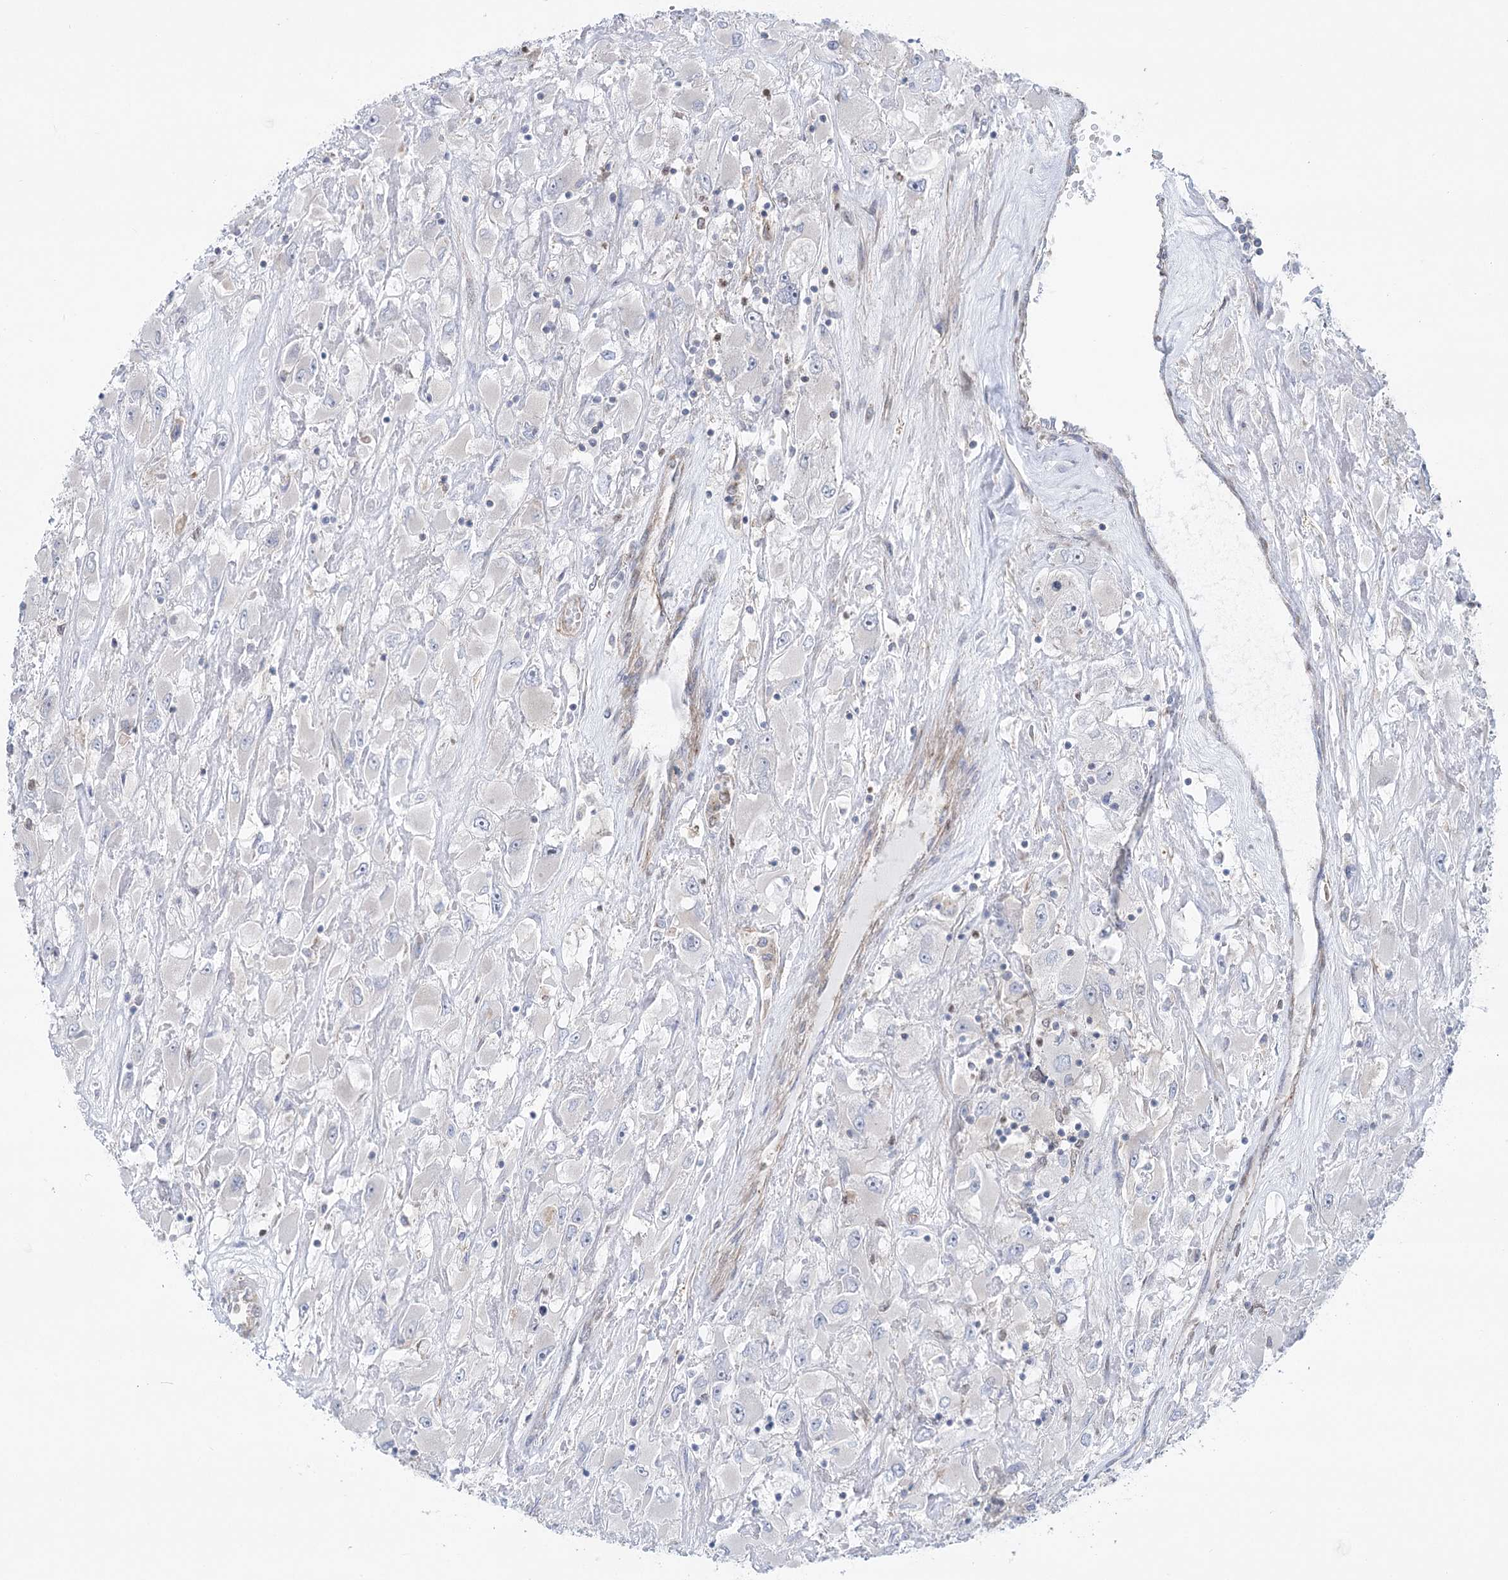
{"staining": {"intensity": "negative", "quantity": "none", "location": "none"}, "tissue": "renal cancer", "cell_type": "Tumor cells", "image_type": "cancer", "snomed": [{"axis": "morphology", "description": "Adenocarcinoma, NOS"}, {"axis": "topography", "description": "Kidney"}], "caption": "A high-resolution histopathology image shows immunohistochemistry staining of adenocarcinoma (renal), which displays no significant positivity in tumor cells.", "gene": "SCN11A", "patient": {"sex": "female", "age": 52}}